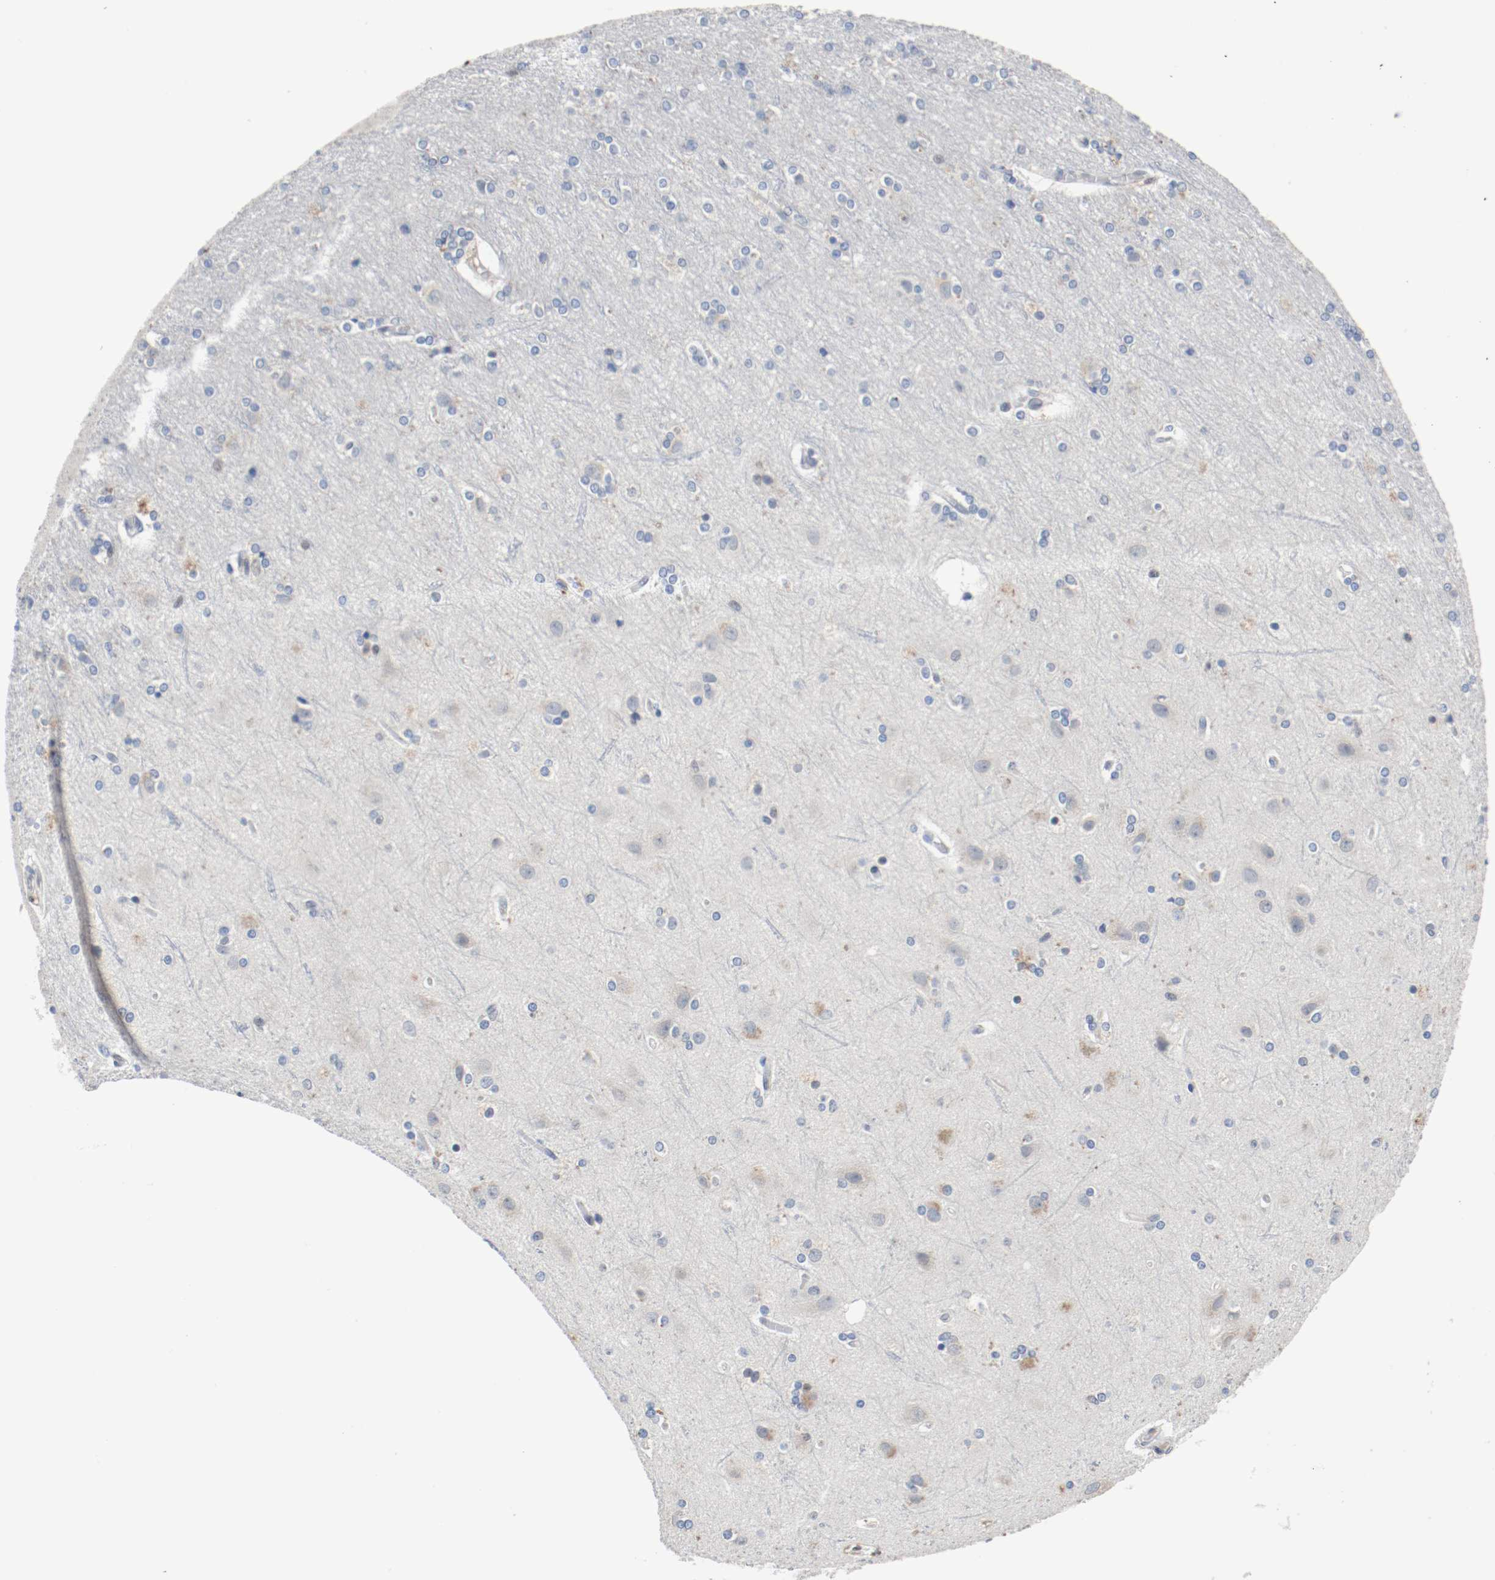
{"staining": {"intensity": "negative", "quantity": "none", "location": "none"}, "tissue": "cerebral cortex", "cell_type": "Endothelial cells", "image_type": "normal", "snomed": [{"axis": "morphology", "description": "Normal tissue, NOS"}, {"axis": "topography", "description": "Cerebral cortex"}], "caption": "DAB (3,3'-diaminobenzidine) immunohistochemical staining of unremarkable cerebral cortex displays no significant positivity in endothelial cells.", "gene": "ASH1L", "patient": {"sex": "female", "age": 54}}